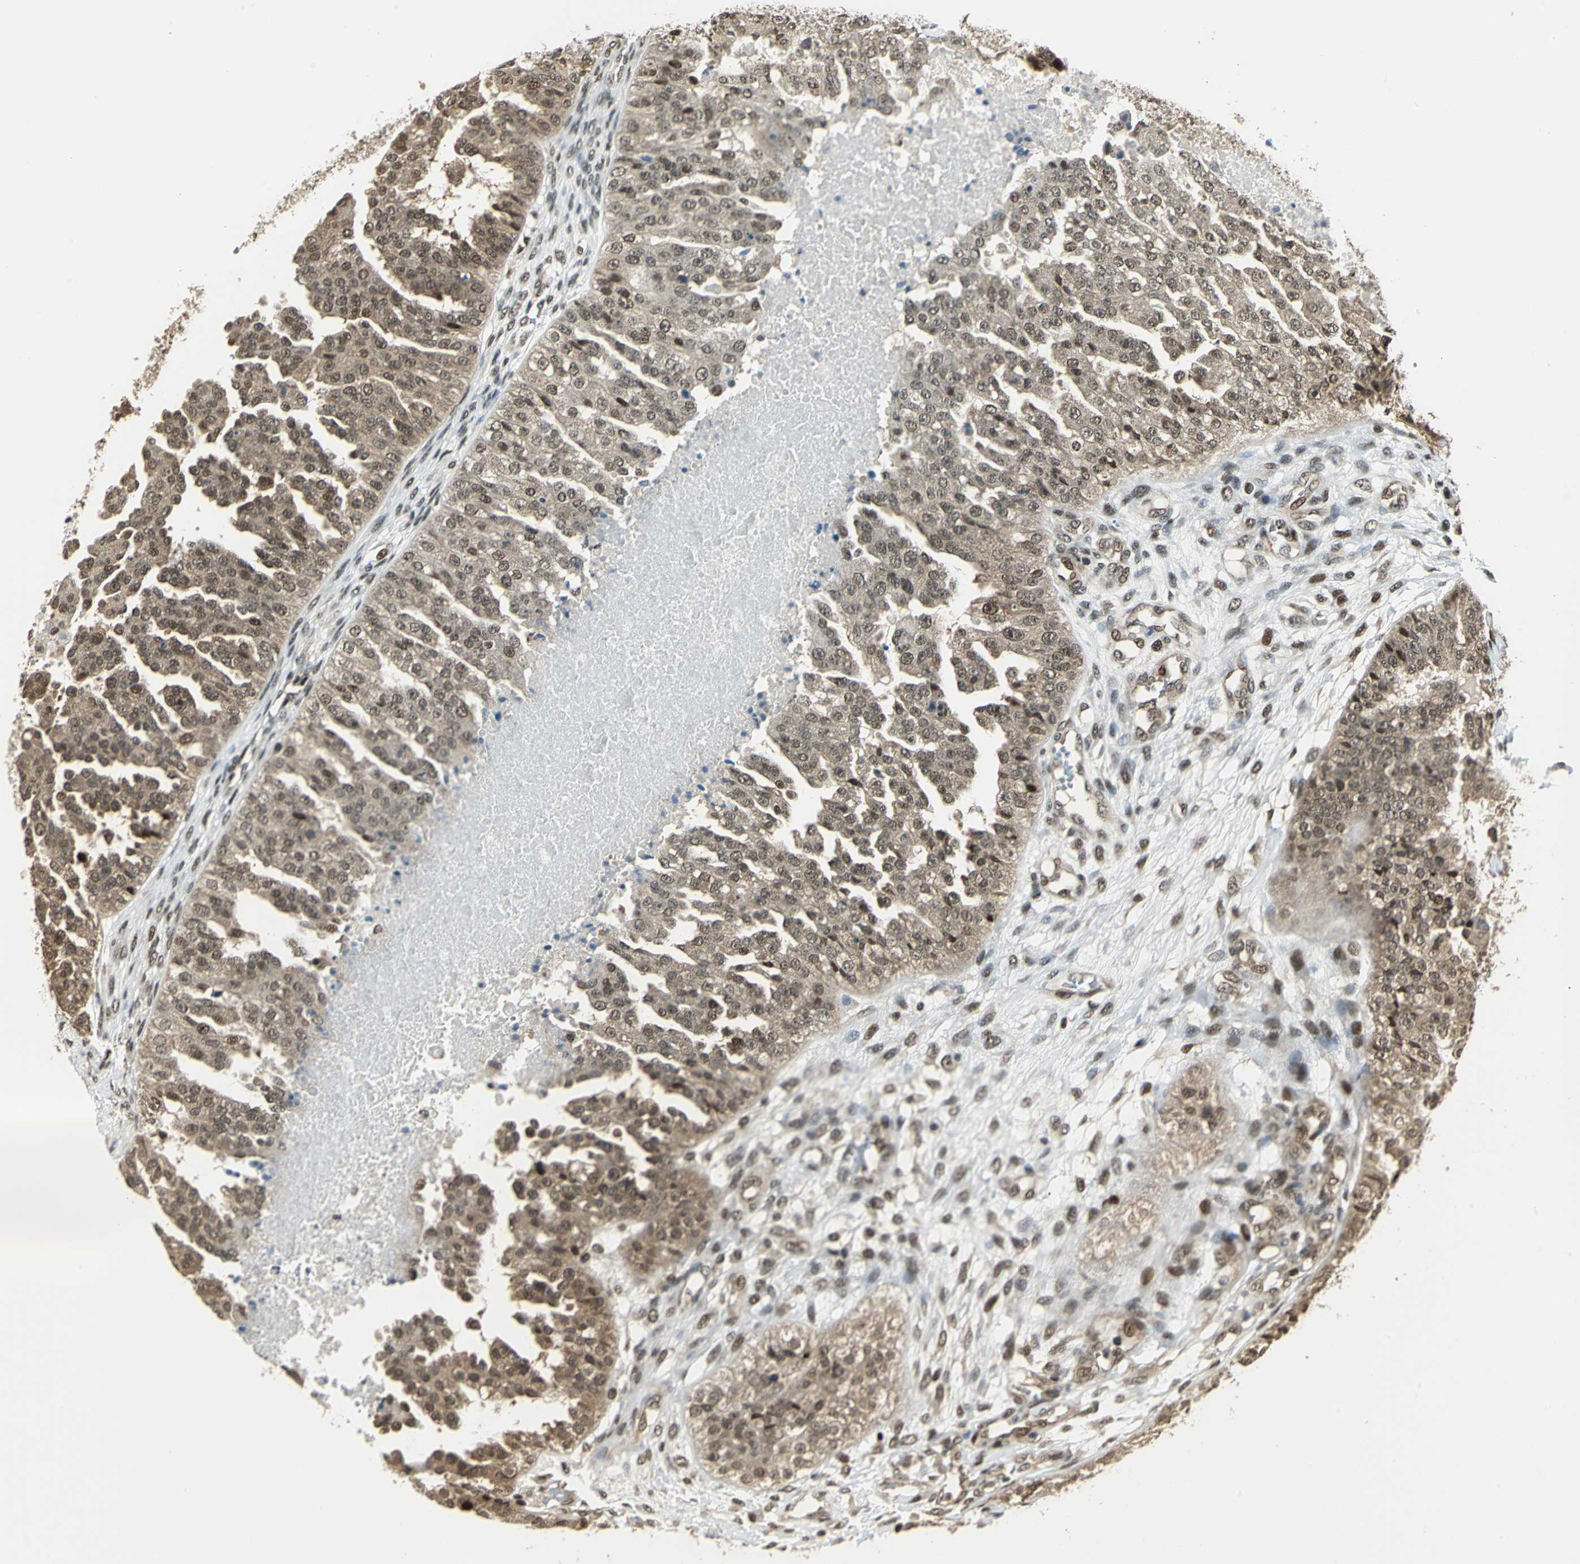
{"staining": {"intensity": "weak", "quantity": ">75%", "location": "cytoplasmic/membranous,nuclear"}, "tissue": "ovarian cancer", "cell_type": "Tumor cells", "image_type": "cancer", "snomed": [{"axis": "morphology", "description": "Carcinoma, NOS"}, {"axis": "topography", "description": "Soft tissue"}, {"axis": "topography", "description": "Ovary"}], "caption": "Immunohistochemical staining of human ovarian cancer displays low levels of weak cytoplasmic/membranous and nuclear protein expression in about >75% of tumor cells.", "gene": "PSMC3", "patient": {"sex": "female", "age": 54}}